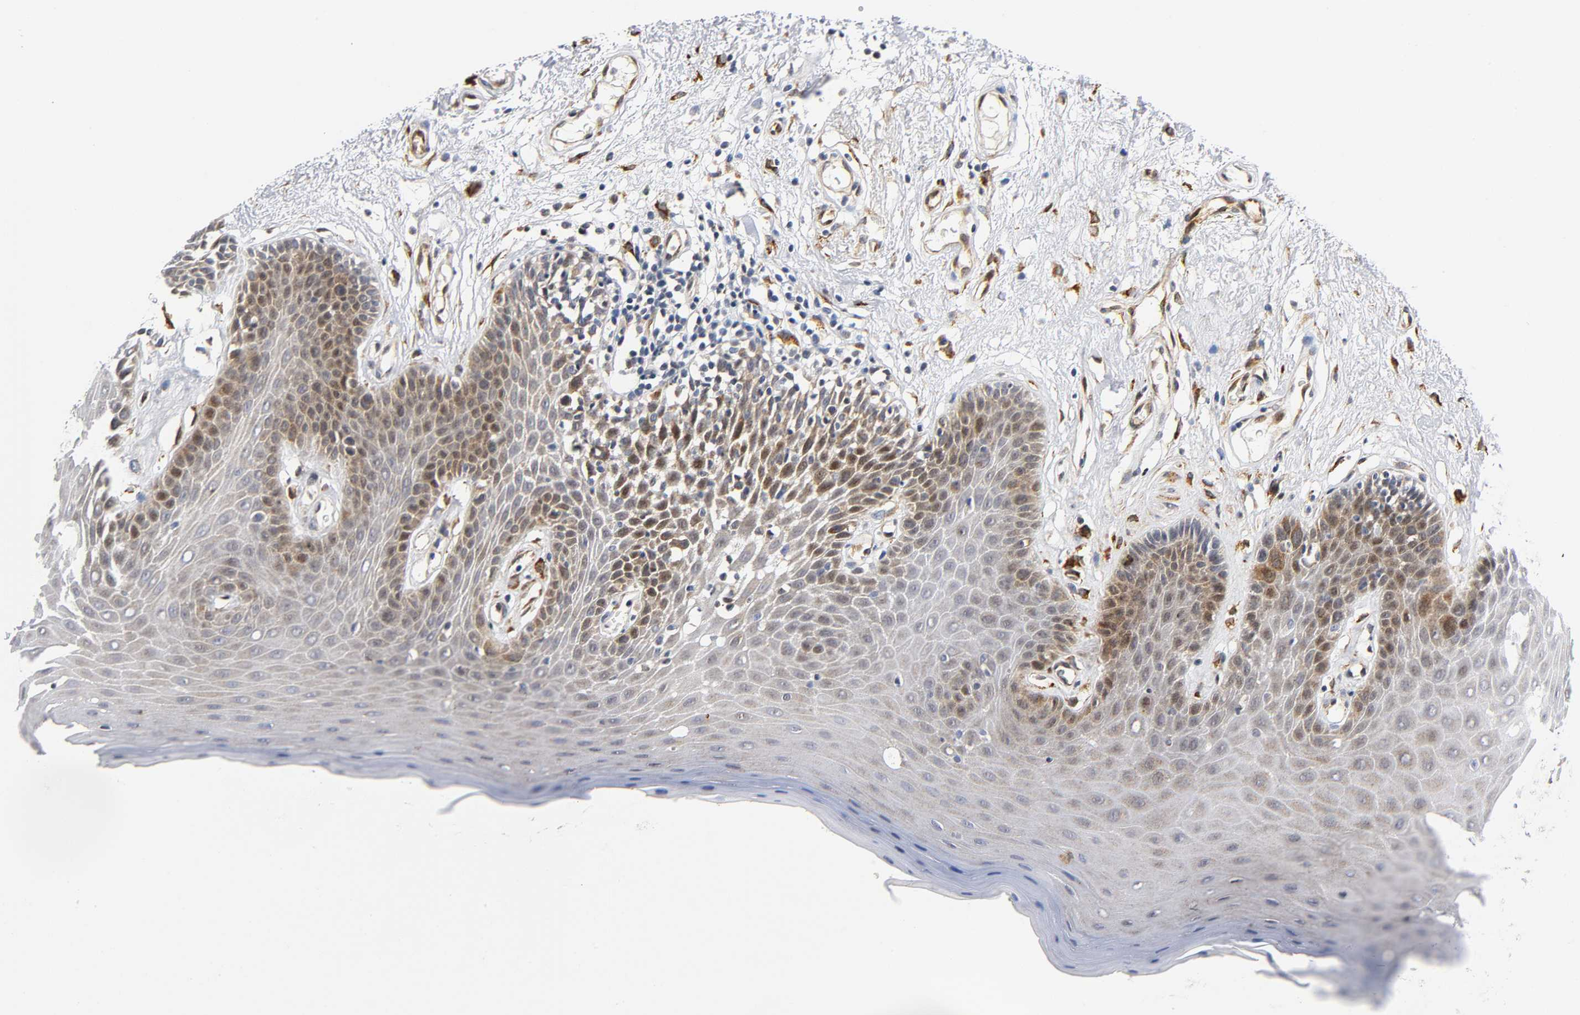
{"staining": {"intensity": "moderate", "quantity": "25%-75%", "location": "cytoplasmic/membranous"}, "tissue": "oral mucosa", "cell_type": "Squamous epithelial cells", "image_type": "normal", "snomed": [{"axis": "morphology", "description": "Normal tissue, NOS"}, {"axis": "morphology", "description": "Squamous cell carcinoma, NOS"}, {"axis": "topography", "description": "Skeletal muscle"}, {"axis": "topography", "description": "Oral tissue"}, {"axis": "topography", "description": "Head-Neck"}], "caption": "A brown stain highlights moderate cytoplasmic/membranous staining of a protein in squamous epithelial cells of benign oral mucosa. The protein of interest is stained brown, and the nuclei are stained in blue (DAB (3,3'-diaminobenzidine) IHC with brightfield microscopy, high magnification).", "gene": "SOS2", "patient": {"sex": "male", "age": 71}}